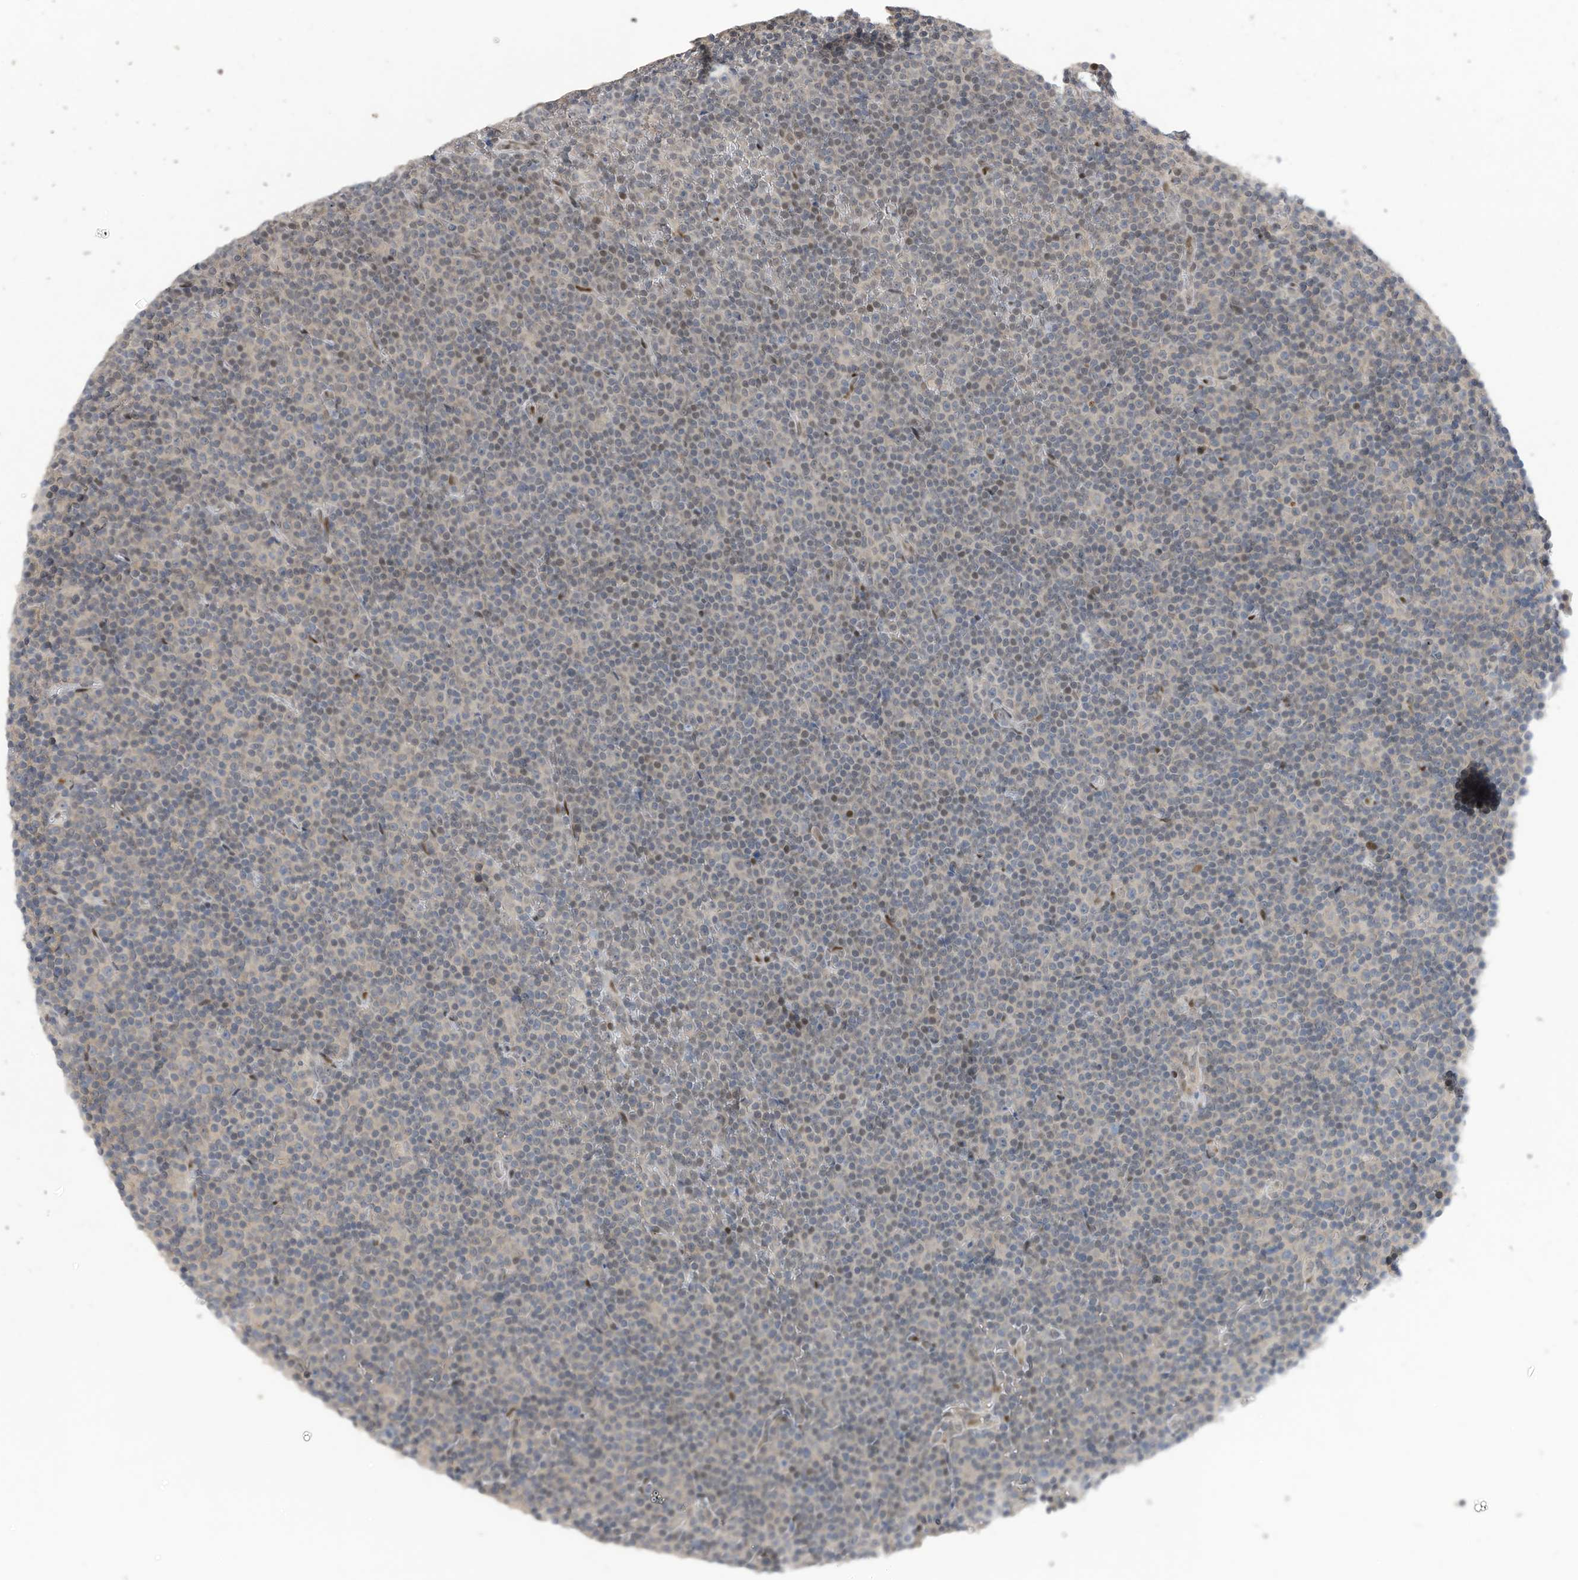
{"staining": {"intensity": "weak", "quantity": "<25%", "location": "nuclear"}, "tissue": "lymphoma", "cell_type": "Tumor cells", "image_type": "cancer", "snomed": [{"axis": "morphology", "description": "Malignant lymphoma, non-Hodgkin's type, Low grade"}, {"axis": "topography", "description": "Lymph node"}], "caption": "Immunohistochemistry (IHC) image of neoplastic tissue: human lymphoma stained with DAB (3,3'-diaminobenzidine) demonstrates no significant protein expression in tumor cells.", "gene": "RABL3", "patient": {"sex": "female", "age": 67}}